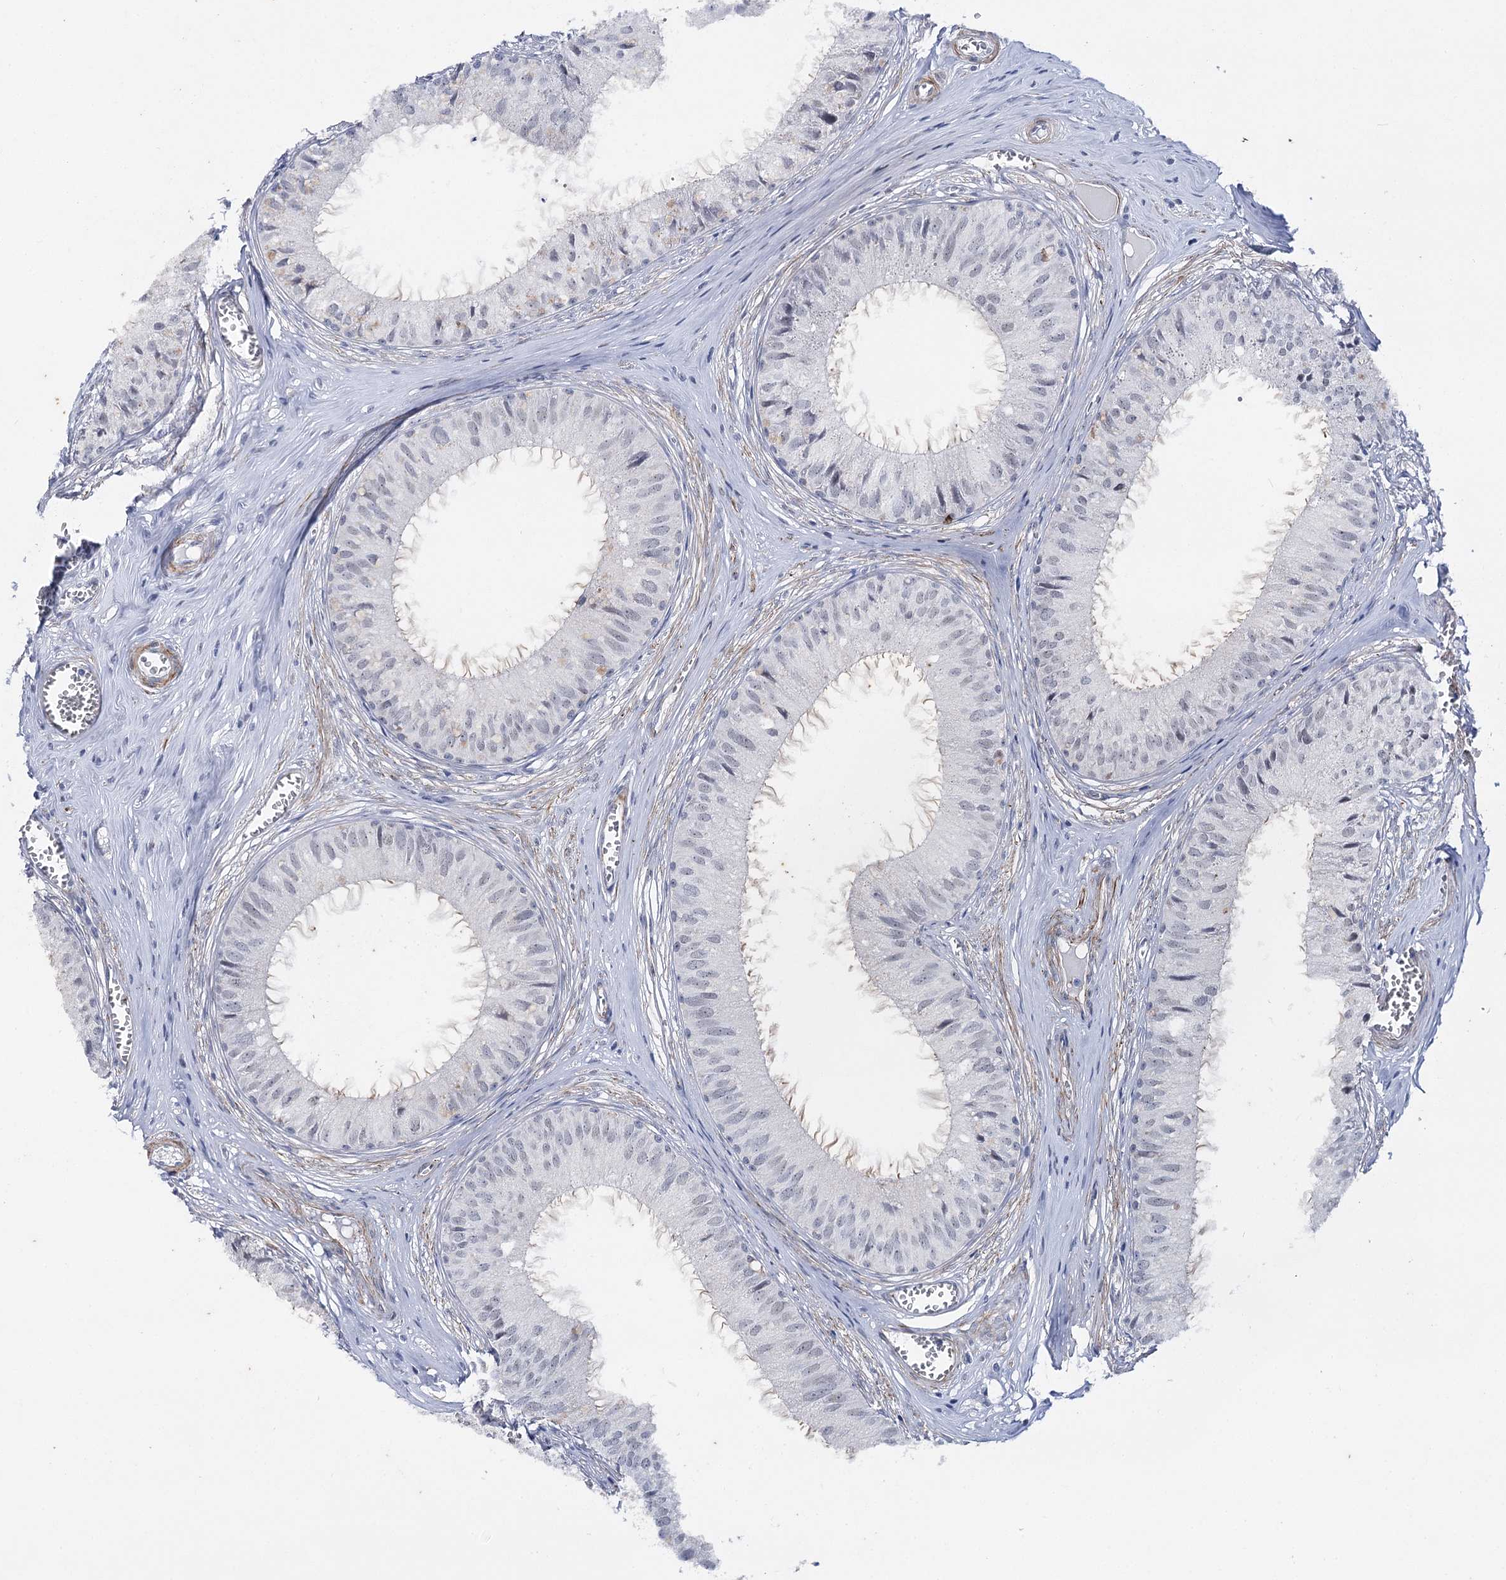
{"staining": {"intensity": "negative", "quantity": "none", "location": "none"}, "tissue": "epididymis", "cell_type": "Glandular cells", "image_type": "normal", "snomed": [{"axis": "morphology", "description": "Normal tissue, NOS"}, {"axis": "topography", "description": "Epididymis"}], "caption": "An IHC micrograph of normal epididymis is shown. There is no staining in glandular cells of epididymis. (Immunohistochemistry, brightfield microscopy, high magnification).", "gene": "AGXT2", "patient": {"sex": "male", "age": 36}}